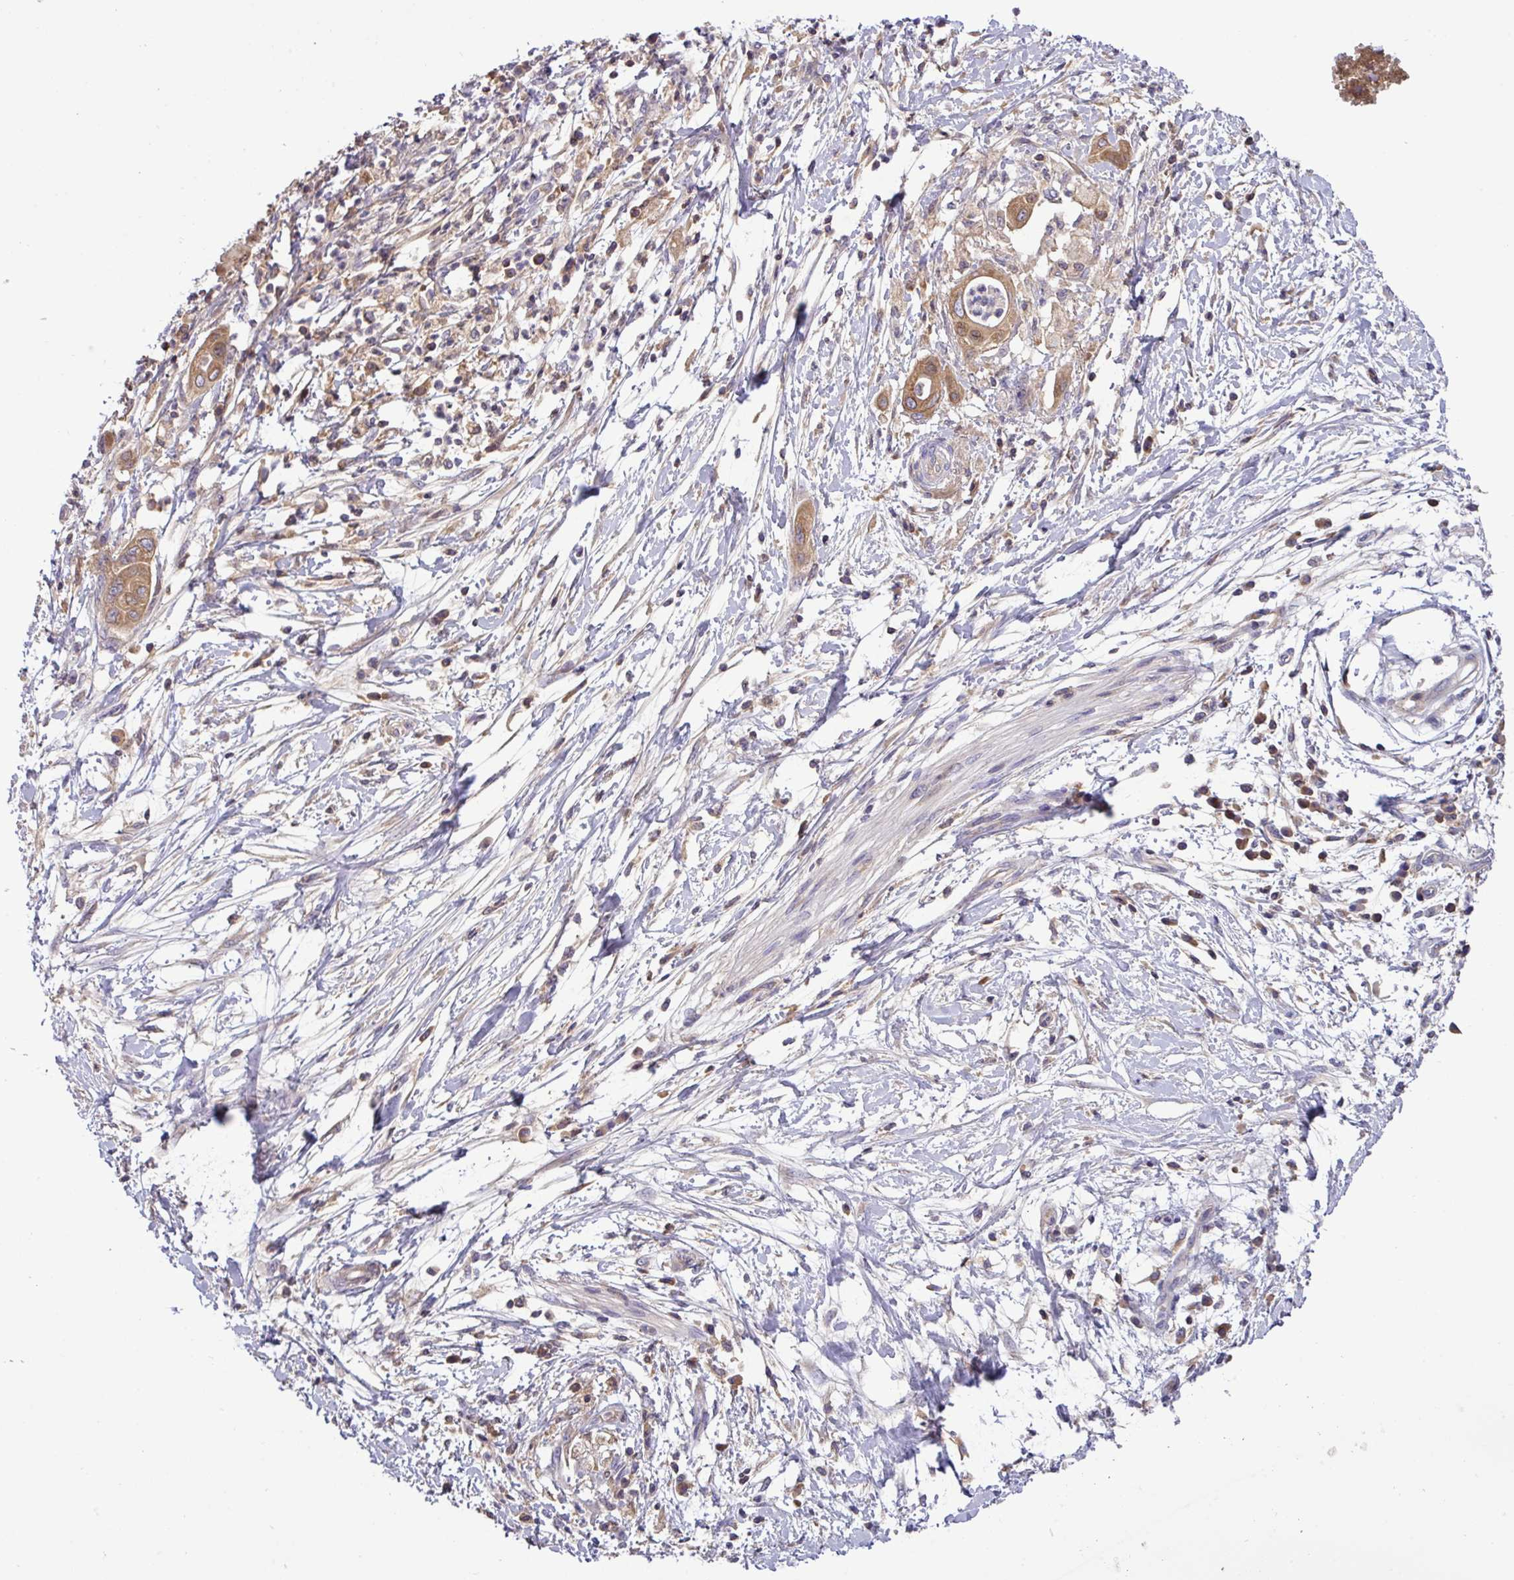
{"staining": {"intensity": "moderate", "quantity": ">75%", "location": "cytoplasmic/membranous"}, "tissue": "pancreatic cancer", "cell_type": "Tumor cells", "image_type": "cancer", "snomed": [{"axis": "morphology", "description": "Adenocarcinoma, NOS"}, {"axis": "topography", "description": "Pancreas"}], "caption": "A brown stain labels moderate cytoplasmic/membranous positivity of a protein in adenocarcinoma (pancreatic) tumor cells. Nuclei are stained in blue.", "gene": "TMEM62", "patient": {"sex": "male", "age": 68}}